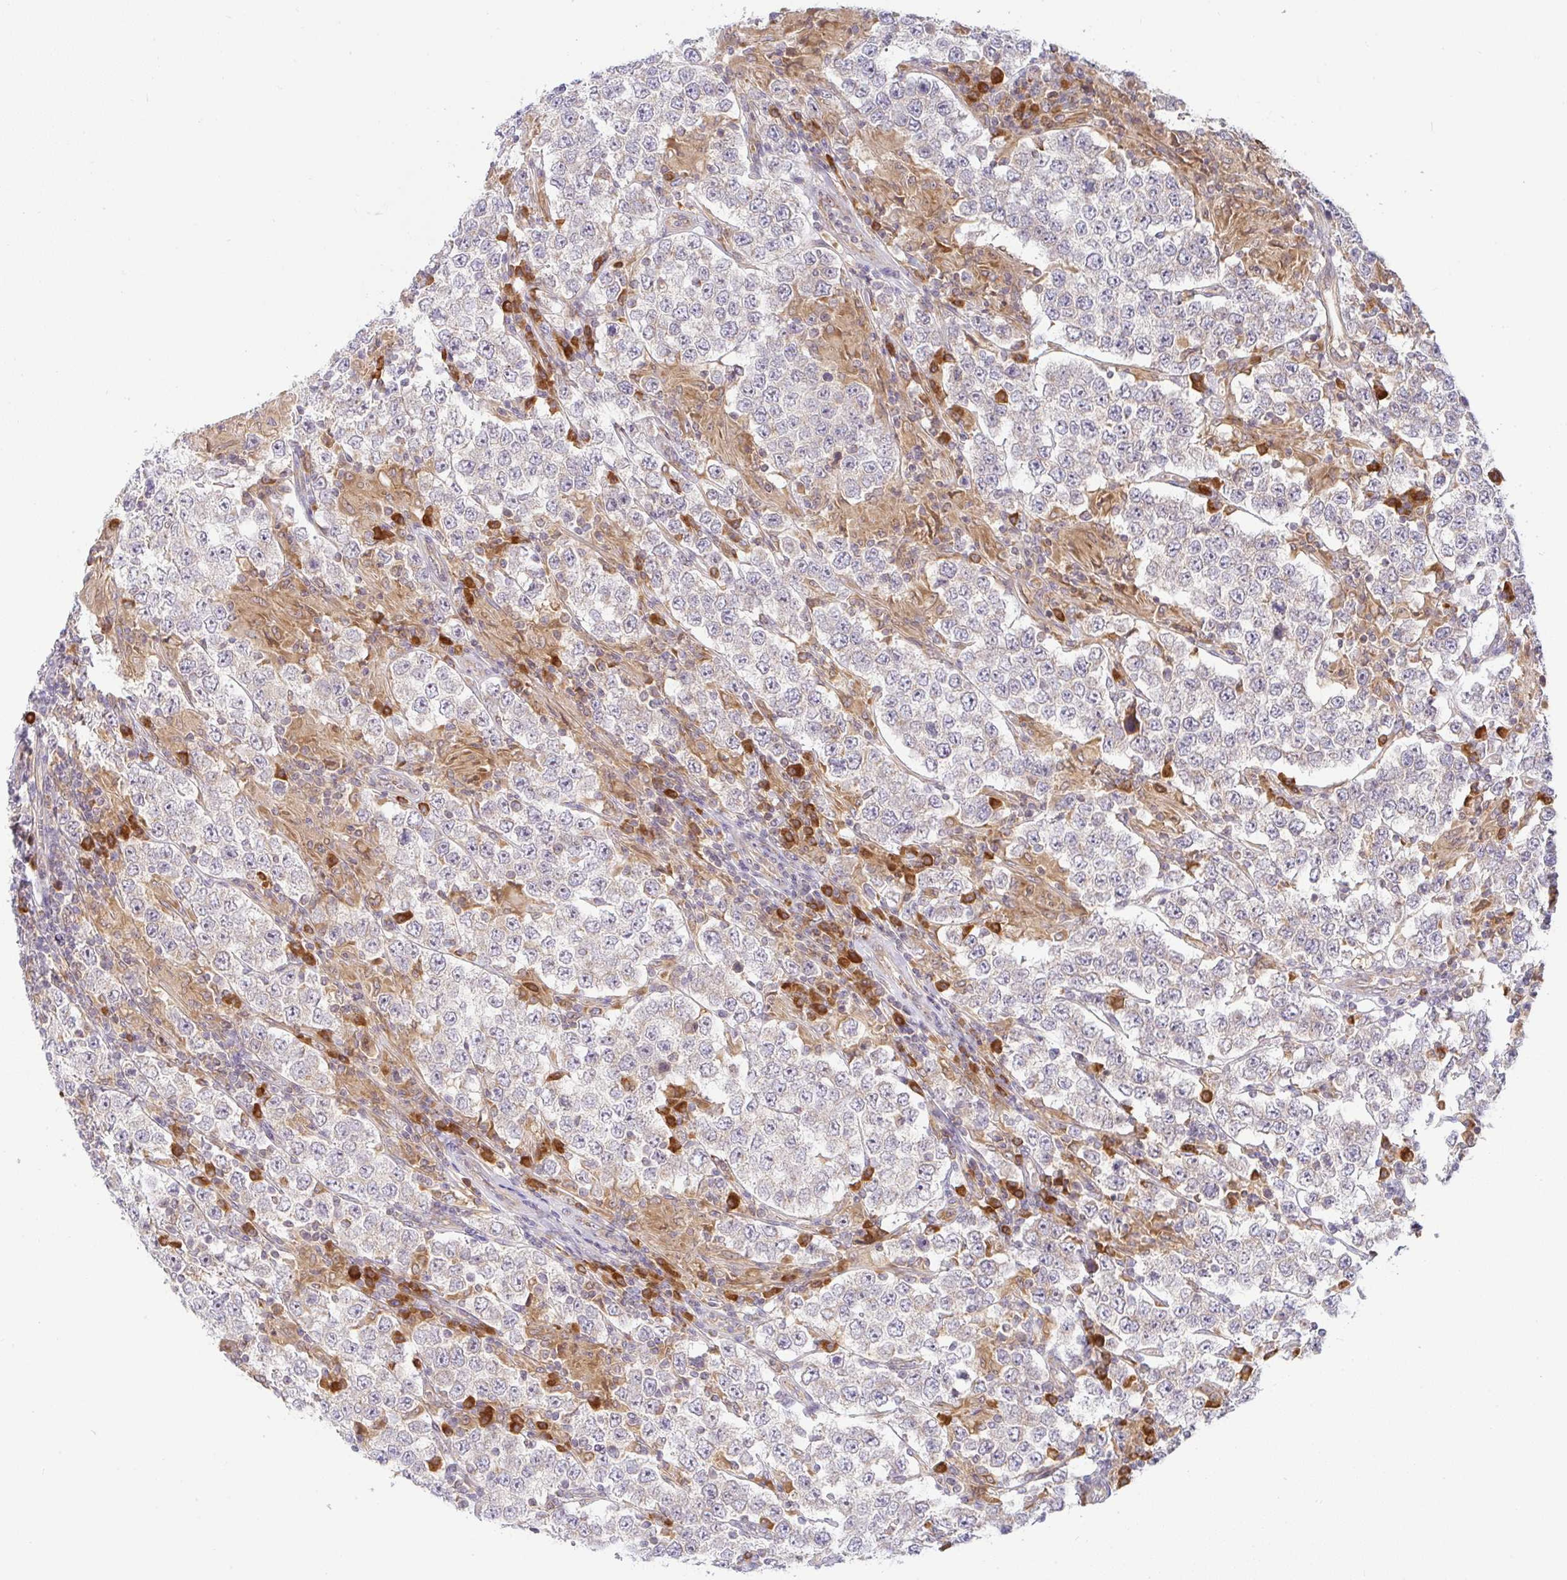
{"staining": {"intensity": "weak", "quantity": "<25%", "location": "cytoplasmic/membranous"}, "tissue": "testis cancer", "cell_type": "Tumor cells", "image_type": "cancer", "snomed": [{"axis": "morphology", "description": "Normal tissue, NOS"}, {"axis": "morphology", "description": "Urothelial carcinoma, High grade"}, {"axis": "morphology", "description": "Seminoma, NOS"}, {"axis": "morphology", "description": "Carcinoma, Embryonal, NOS"}, {"axis": "topography", "description": "Urinary bladder"}, {"axis": "topography", "description": "Testis"}], "caption": "This is an immunohistochemistry micrograph of human testis cancer (urothelial carcinoma (high-grade)). There is no staining in tumor cells.", "gene": "DERL2", "patient": {"sex": "male", "age": 41}}